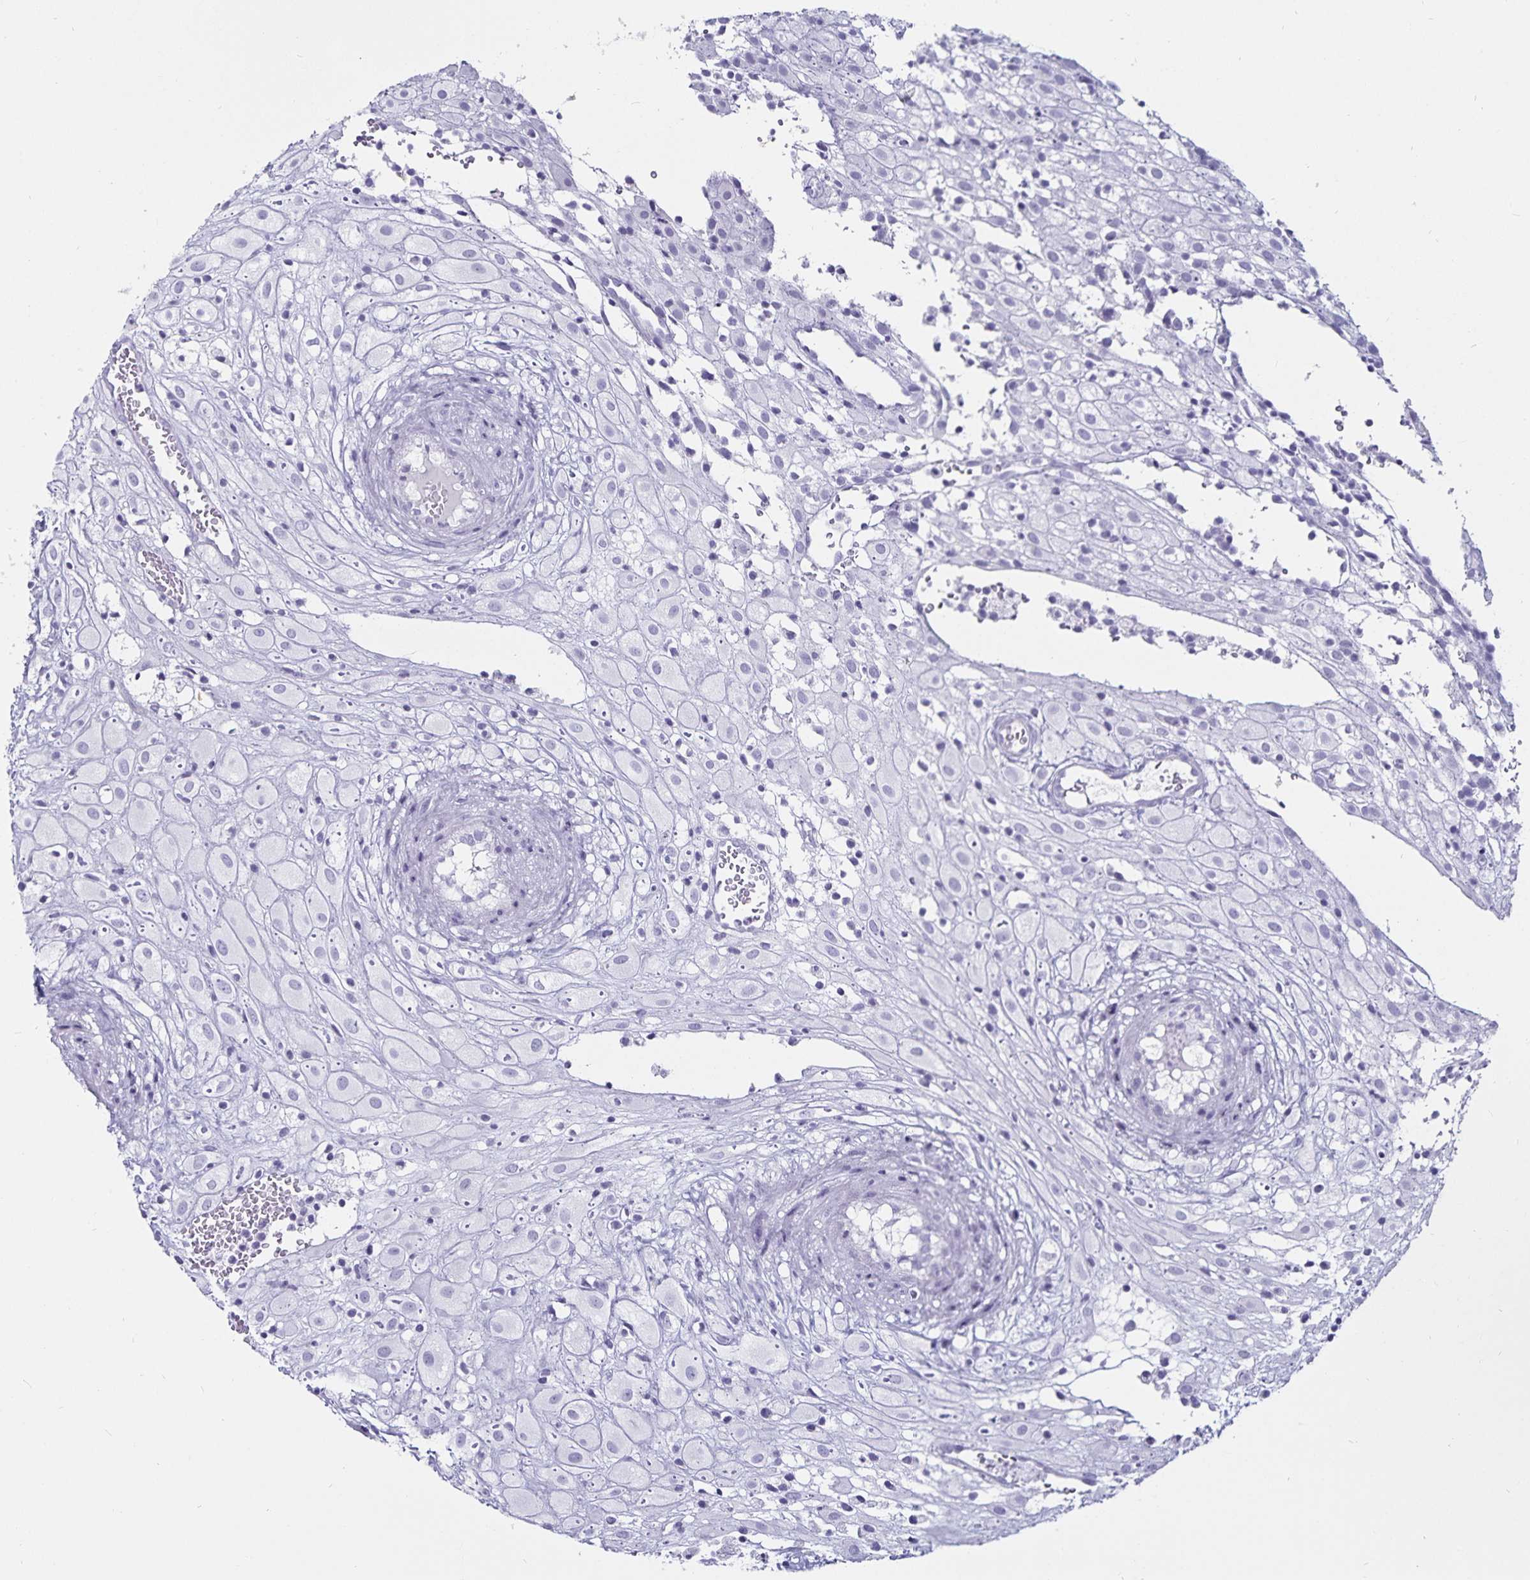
{"staining": {"intensity": "negative", "quantity": "none", "location": "none"}, "tissue": "placenta", "cell_type": "Decidual cells", "image_type": "normal", "snomed": [{"axis": "morphology", "description": "Normal tissue, NOS"}, {"axis": "topography", "description": "Placenta"}], "caption": "Immunohistochemistry micrograph of benign placenta: human placenta stained with DAB exhibits no significant protein positivity in decidual cells. The staining was performed using DAB (3,3'-diaminobenzidine) to visualize the protein expression in brown, while the nuclei were stained in blue with hematoxylin (Magnification: 20x).", "gene": "DEFA6", "patient": {"sex": "female", "age": 24}}